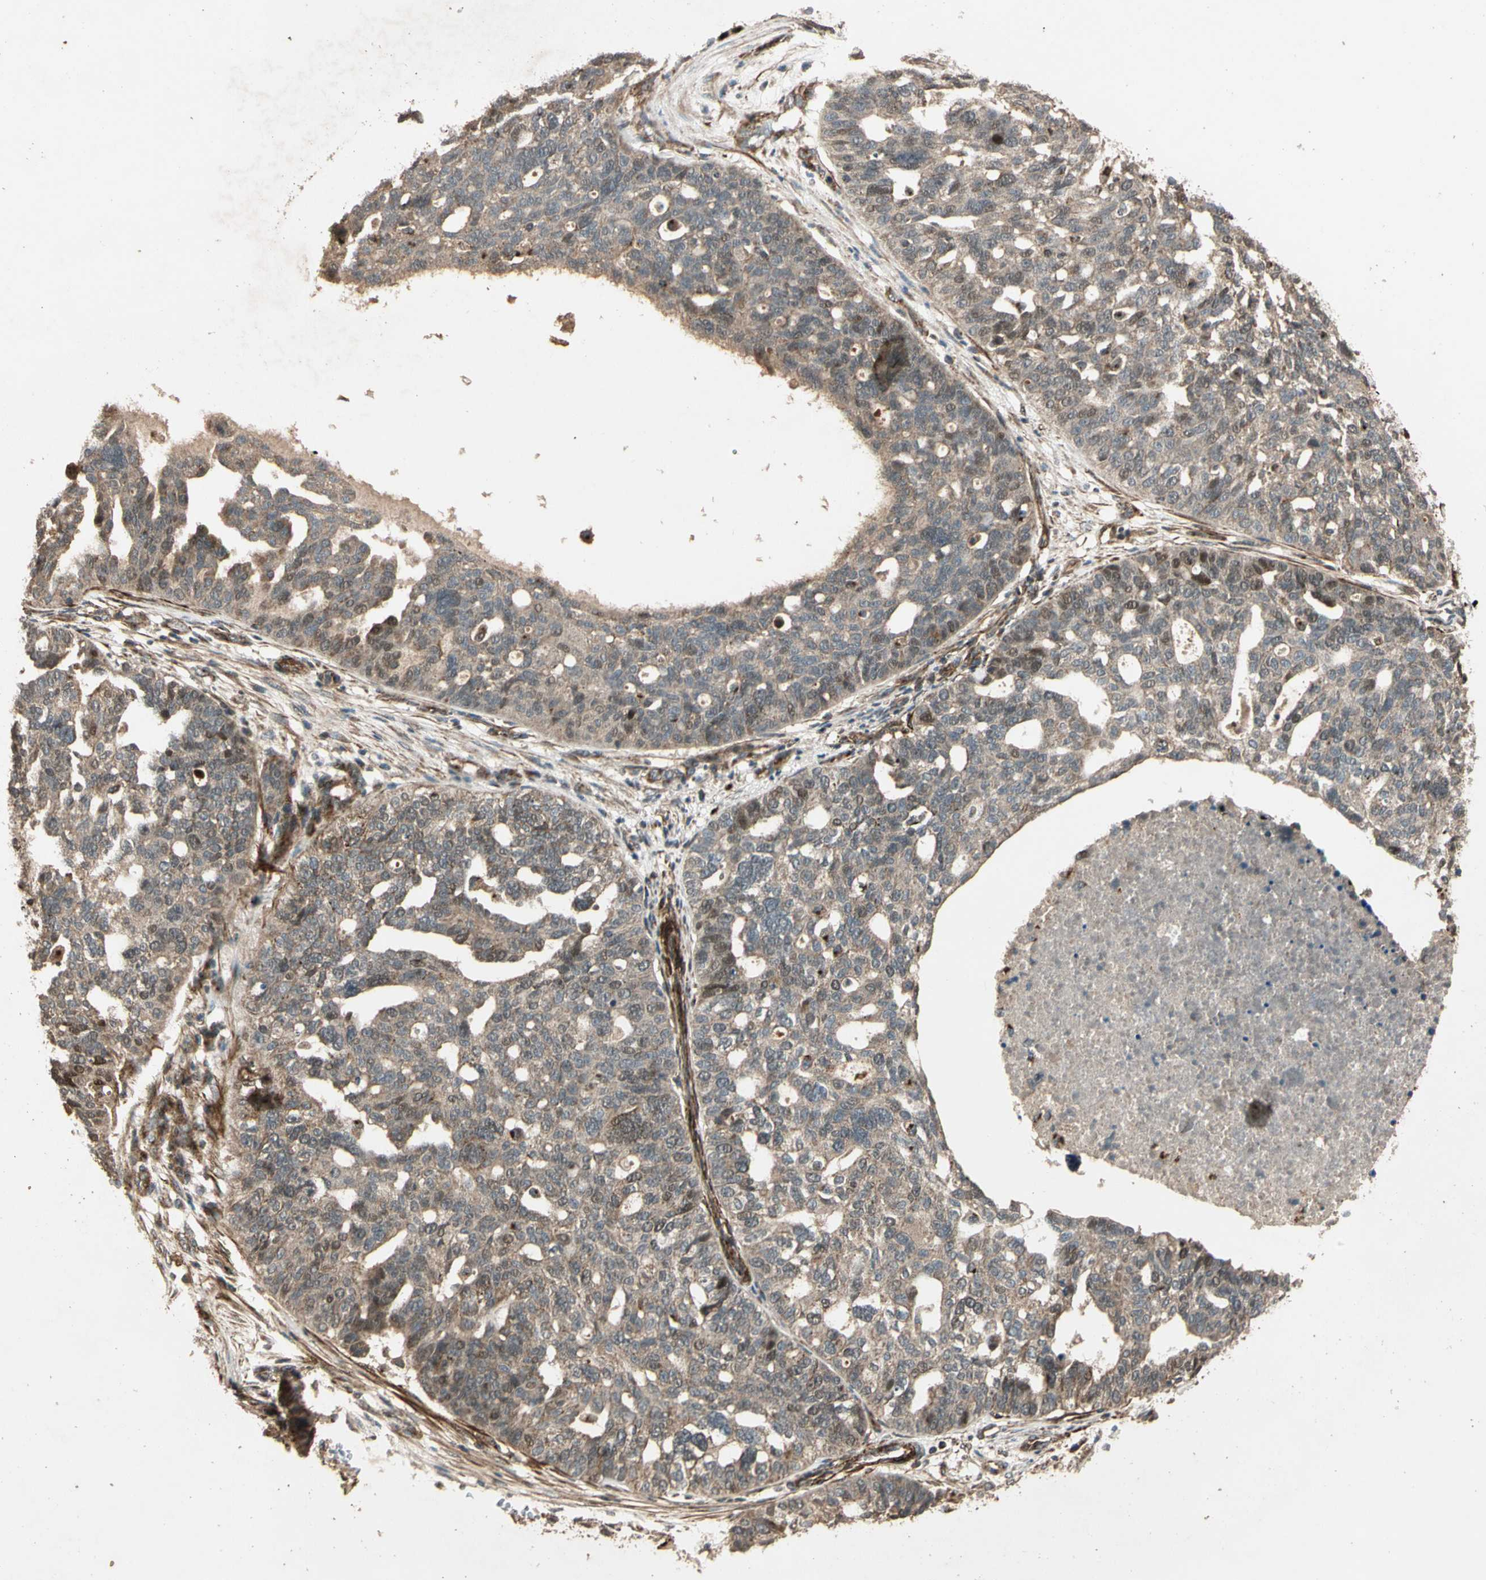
{"staining": {"intensity": "weak", "quantity": ">75%", "location": "cytoplasmic/membranous"}, "tissue": "ovarian cancer", "cell_type": "Tumor cells", "image_type": "cancer", "snomed": [{"axis": "morphology", "description": "Cystadenocarcinoma, serous, NOS"}, {"axis": "topography", "description": "Ovary"}], "caption": "The image shows staining of serous cystadenocarcinoma (ovarian), revealing weak cytoplasmic/membranous protein expression (brown color) within tumor cells. (DAB IHC, brown staining for protein, blue staining for nuclei).", "gene": "GCK", "patient": {"sex": "female", "age": 59}}